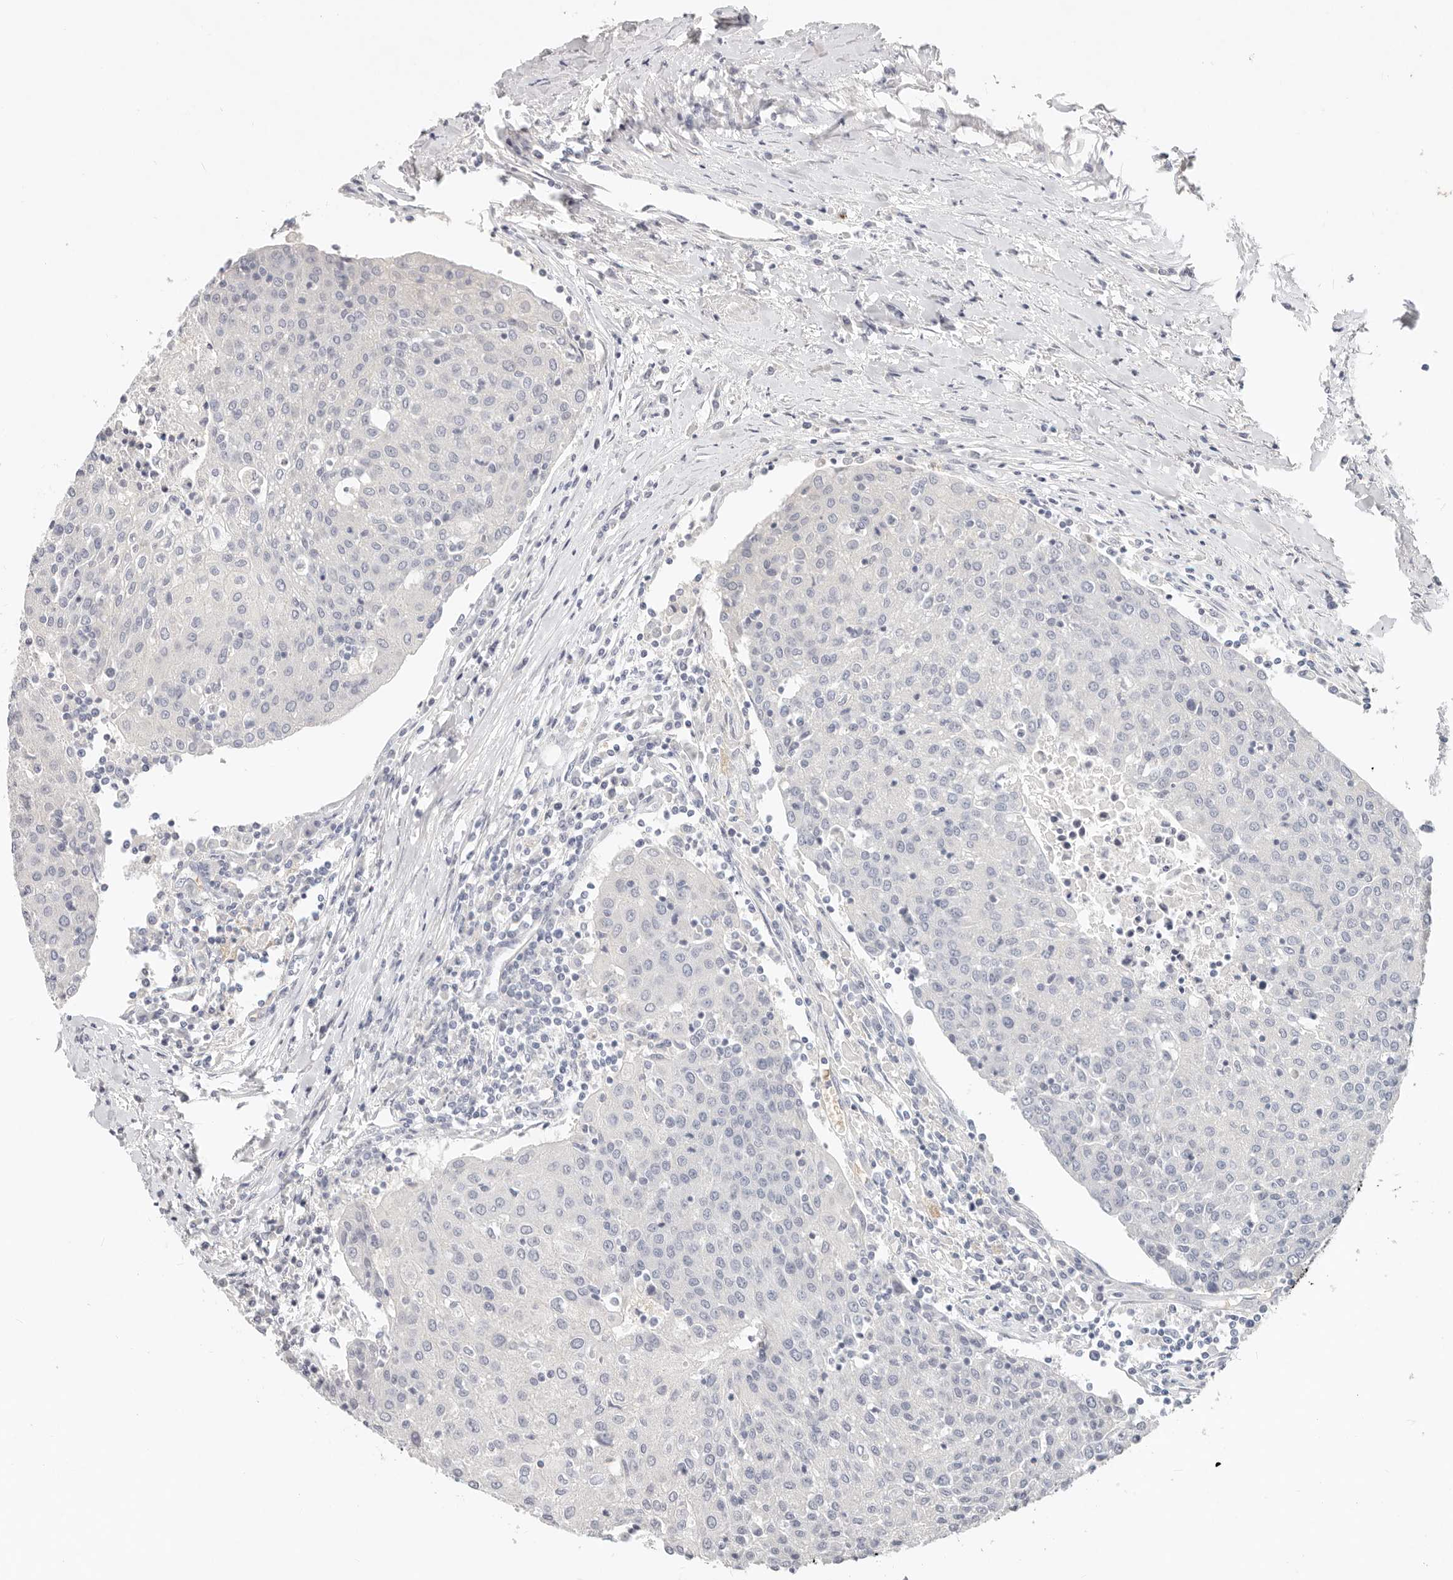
{"staining": {"intensity": "negative", "quantity": "none", "location": "none"}, "tissue": "urothelial cancer", "cell_type": "Tumor cells", "image_type": "cancer", "snomed": [{"axis": "morphology", "description": "Urothelial carcinoma, High grade"}, {"axis": "topography", "description": "Urinary bladder"}], "caption": "An image of human high-grade urothelial carcinoma is negative for staining in tumor cells.", "gene": "TMEM63B", "patient": {"sex": "female", "age": 85}}